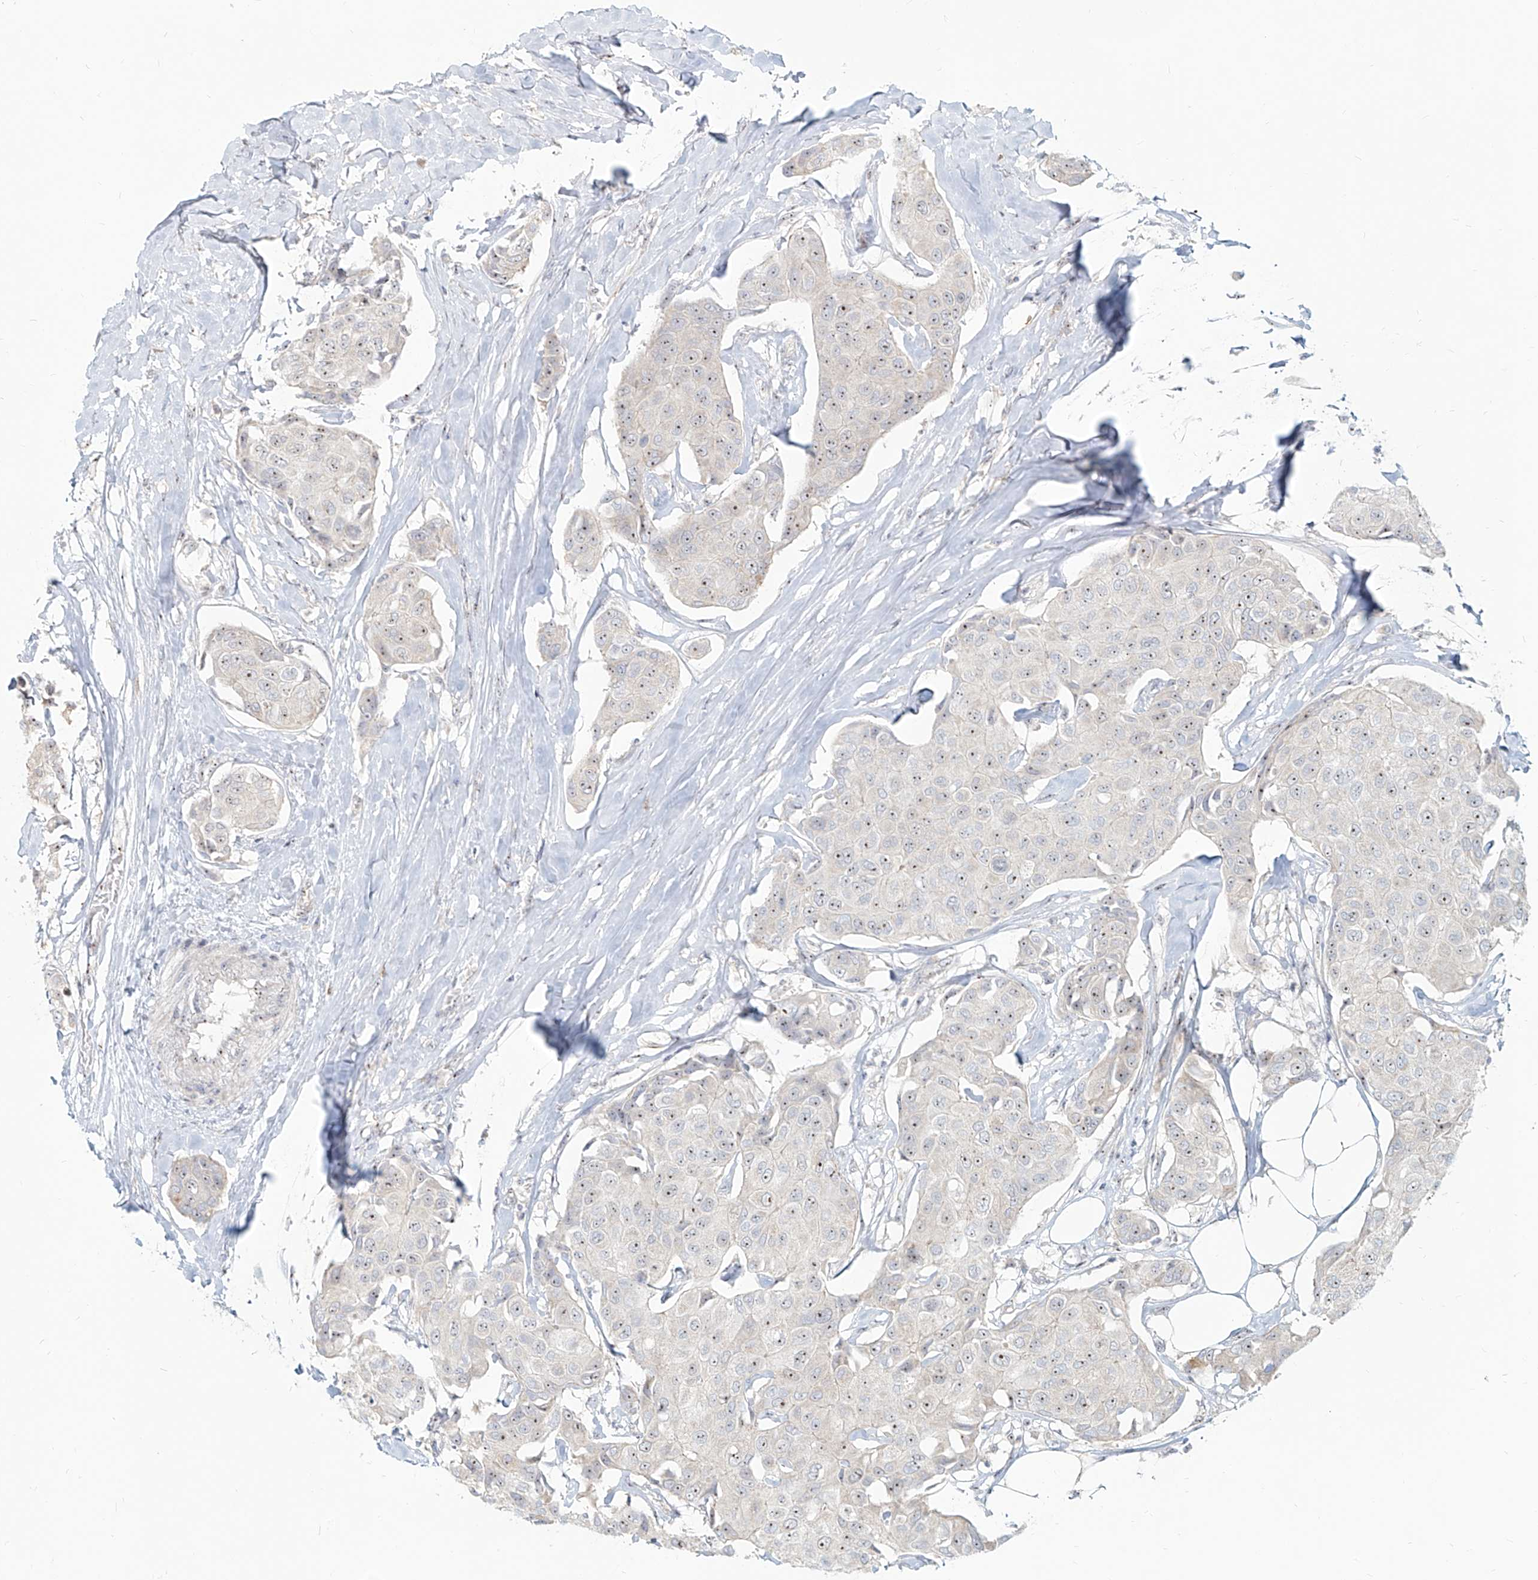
{"staining": {"intensity": "moderate", "quantity": ">75%", "location": "nuclear"}, "tissue": "breast cancer", "cell_type": "Tumor cells", "image_type": "cancer", "snomed": [{"axis": "morphology", "description": "Duct carcinoma"}, {"axis": "topography", "description": "Breast"}], "caption": "Breast cancer stained with a protein marker shows moderate staining in tumor cells.", "gene": "BYSL", "patient": {"sex": "female", "age": 80}}